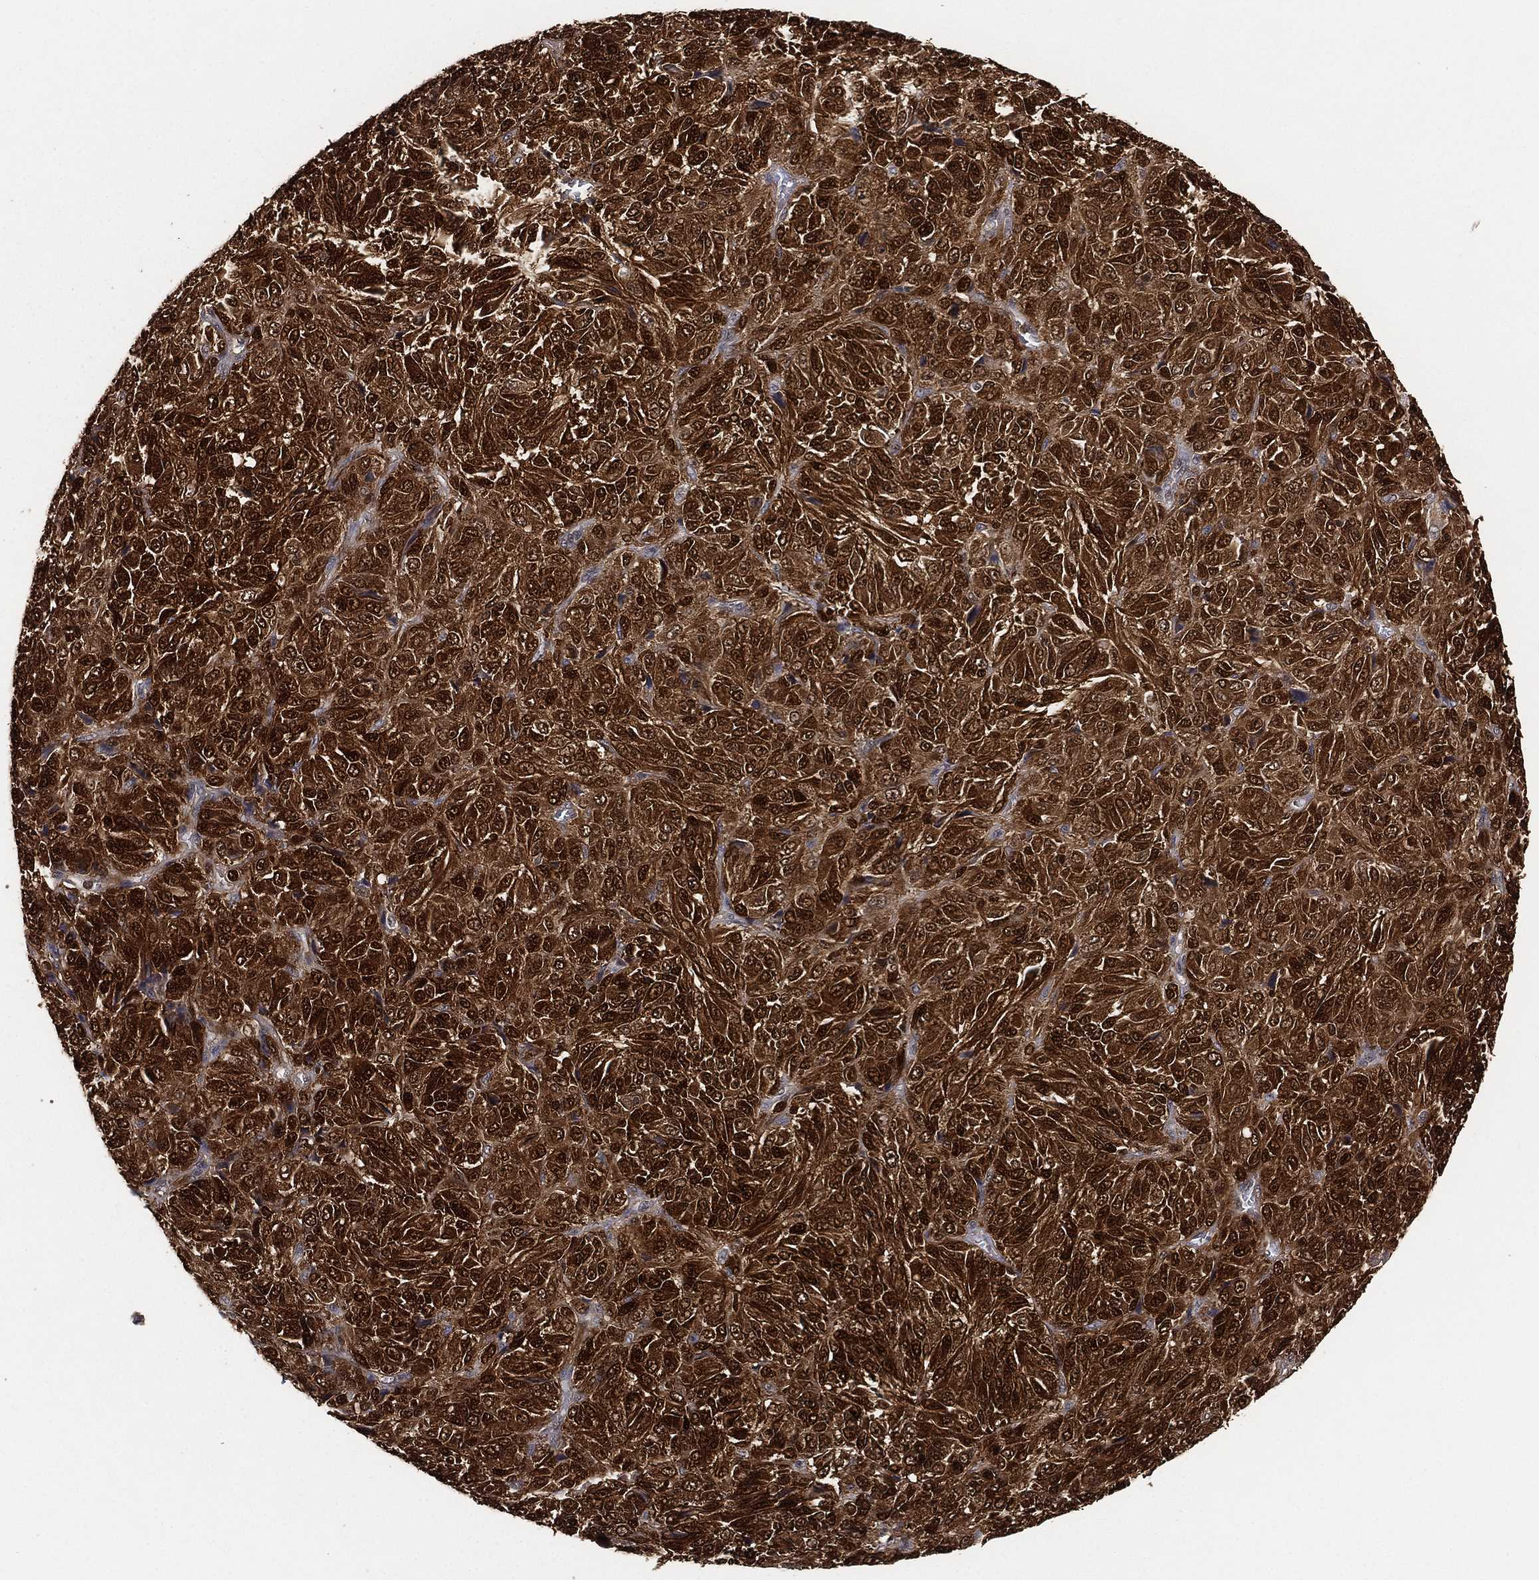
{"staining": {"intensity": "strong", "quantity": ">75%", "location": "cytoplasmic/membranous,nuclear"}, "tissue": "melanoma", "cell_type": "Tumor cells", "image_type": "cancer", "snomed": [{"axis": "morphology", "description": "Malignant melanoma, Metastatic site"}, {"axis": "topography", "description": "Brain"}], "caption": "This micrograph exhibits immunohistochemistry (IHC) staining of human melanoma, with high strong cytoplasmic/membranous and nuclear staining in approximately >75% of tumor cells.", "gene": "CRYL1", "patient": {"sex": "female", "age": 56}}